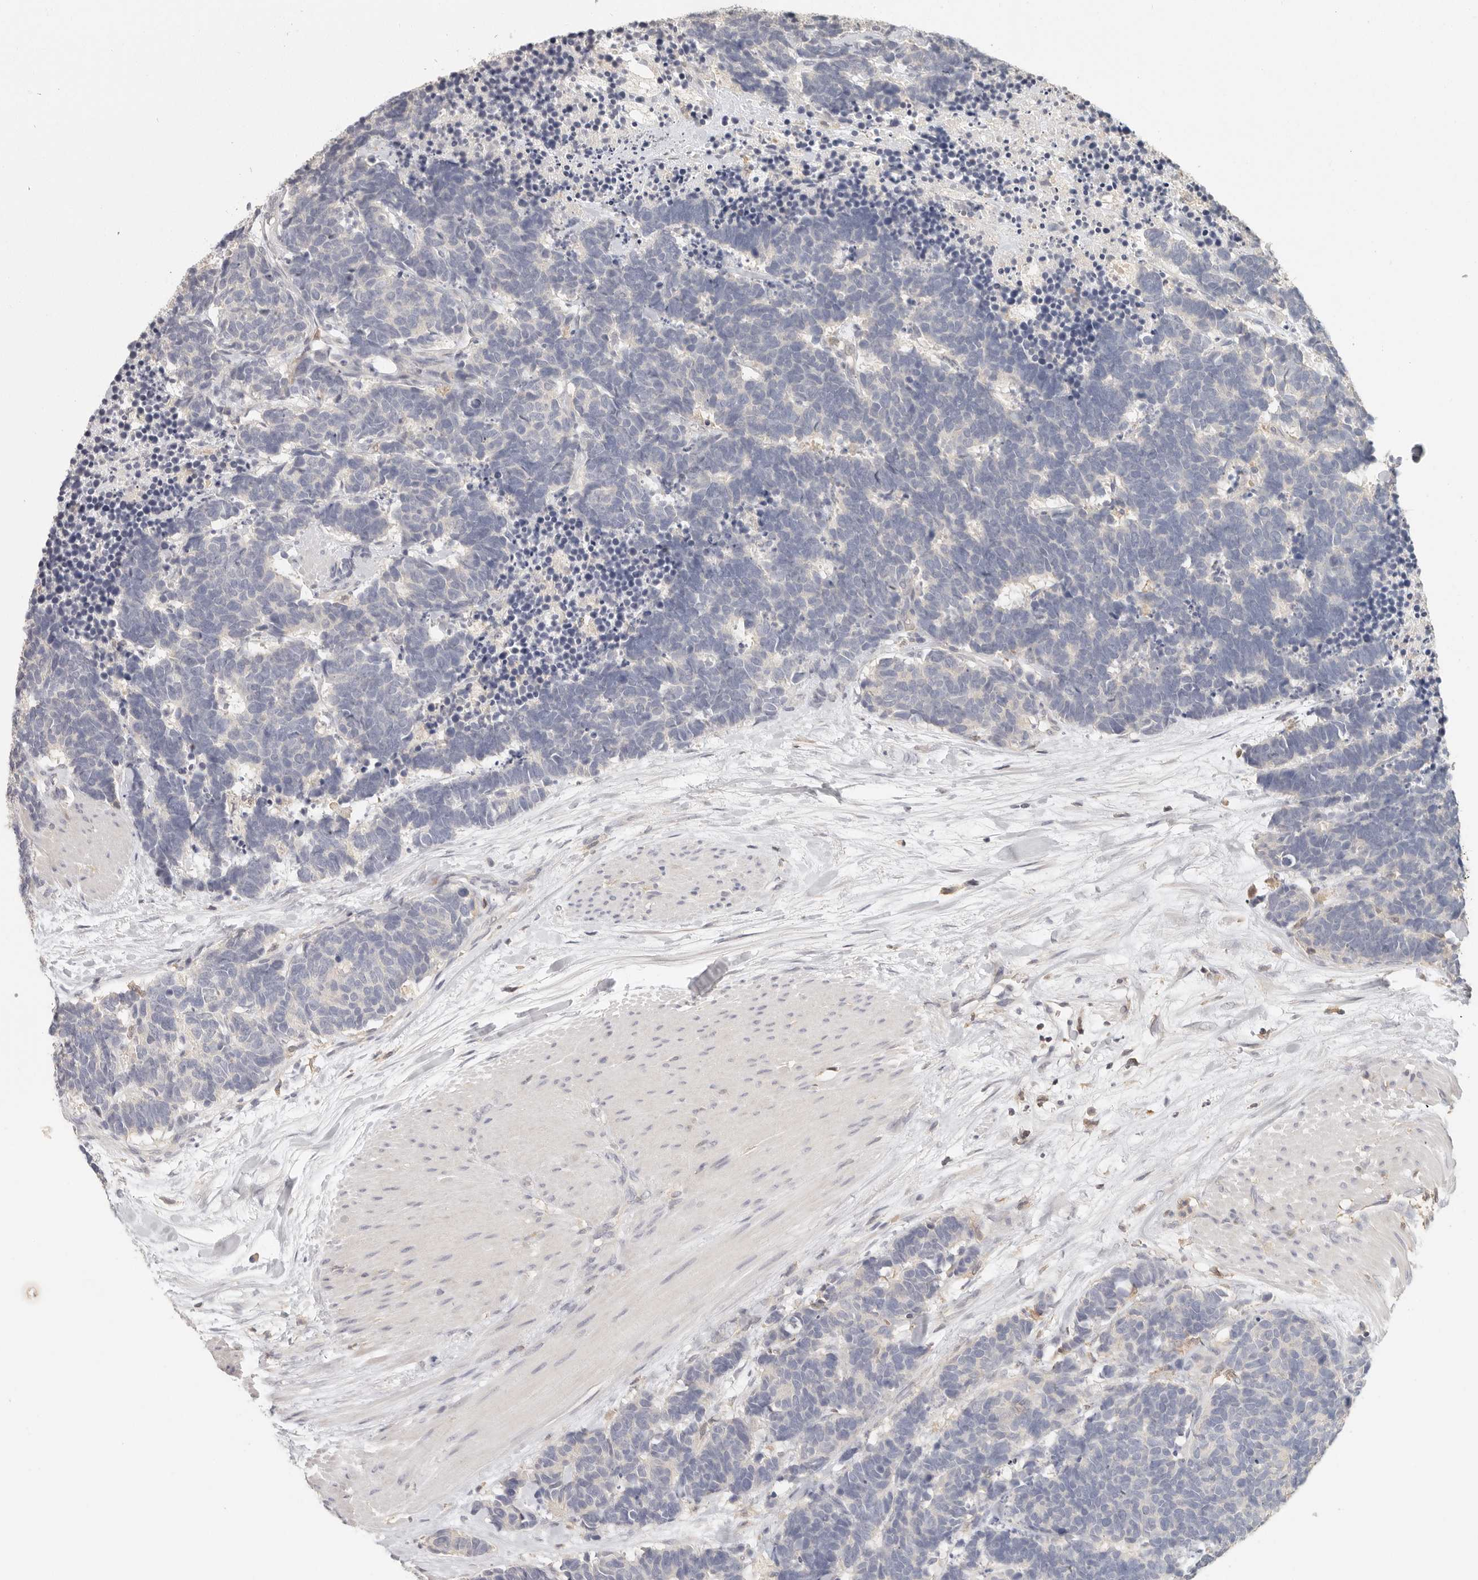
{"staining": {"intensity": "negative", "quantity": "none", "location": "none"}, "tissue": "carcinoid", "cell_type": "Tumor cells", "image_type": "cancer", "snomed": [{"axis": "morphology", "description": "Carcinoma, NOS"}, {"axis": "morphology", "description": "Carcinoid, malignant, NOS"}, {"axis": "topography", "description": "Urinary bladder"}], "caption": "Human carcinoid (malignant) stained for a protein using immunohistochemistry exhibits no expression in tumor cells.", "gene": "CSK", "patient": {"sex": "male", "age": 57}}